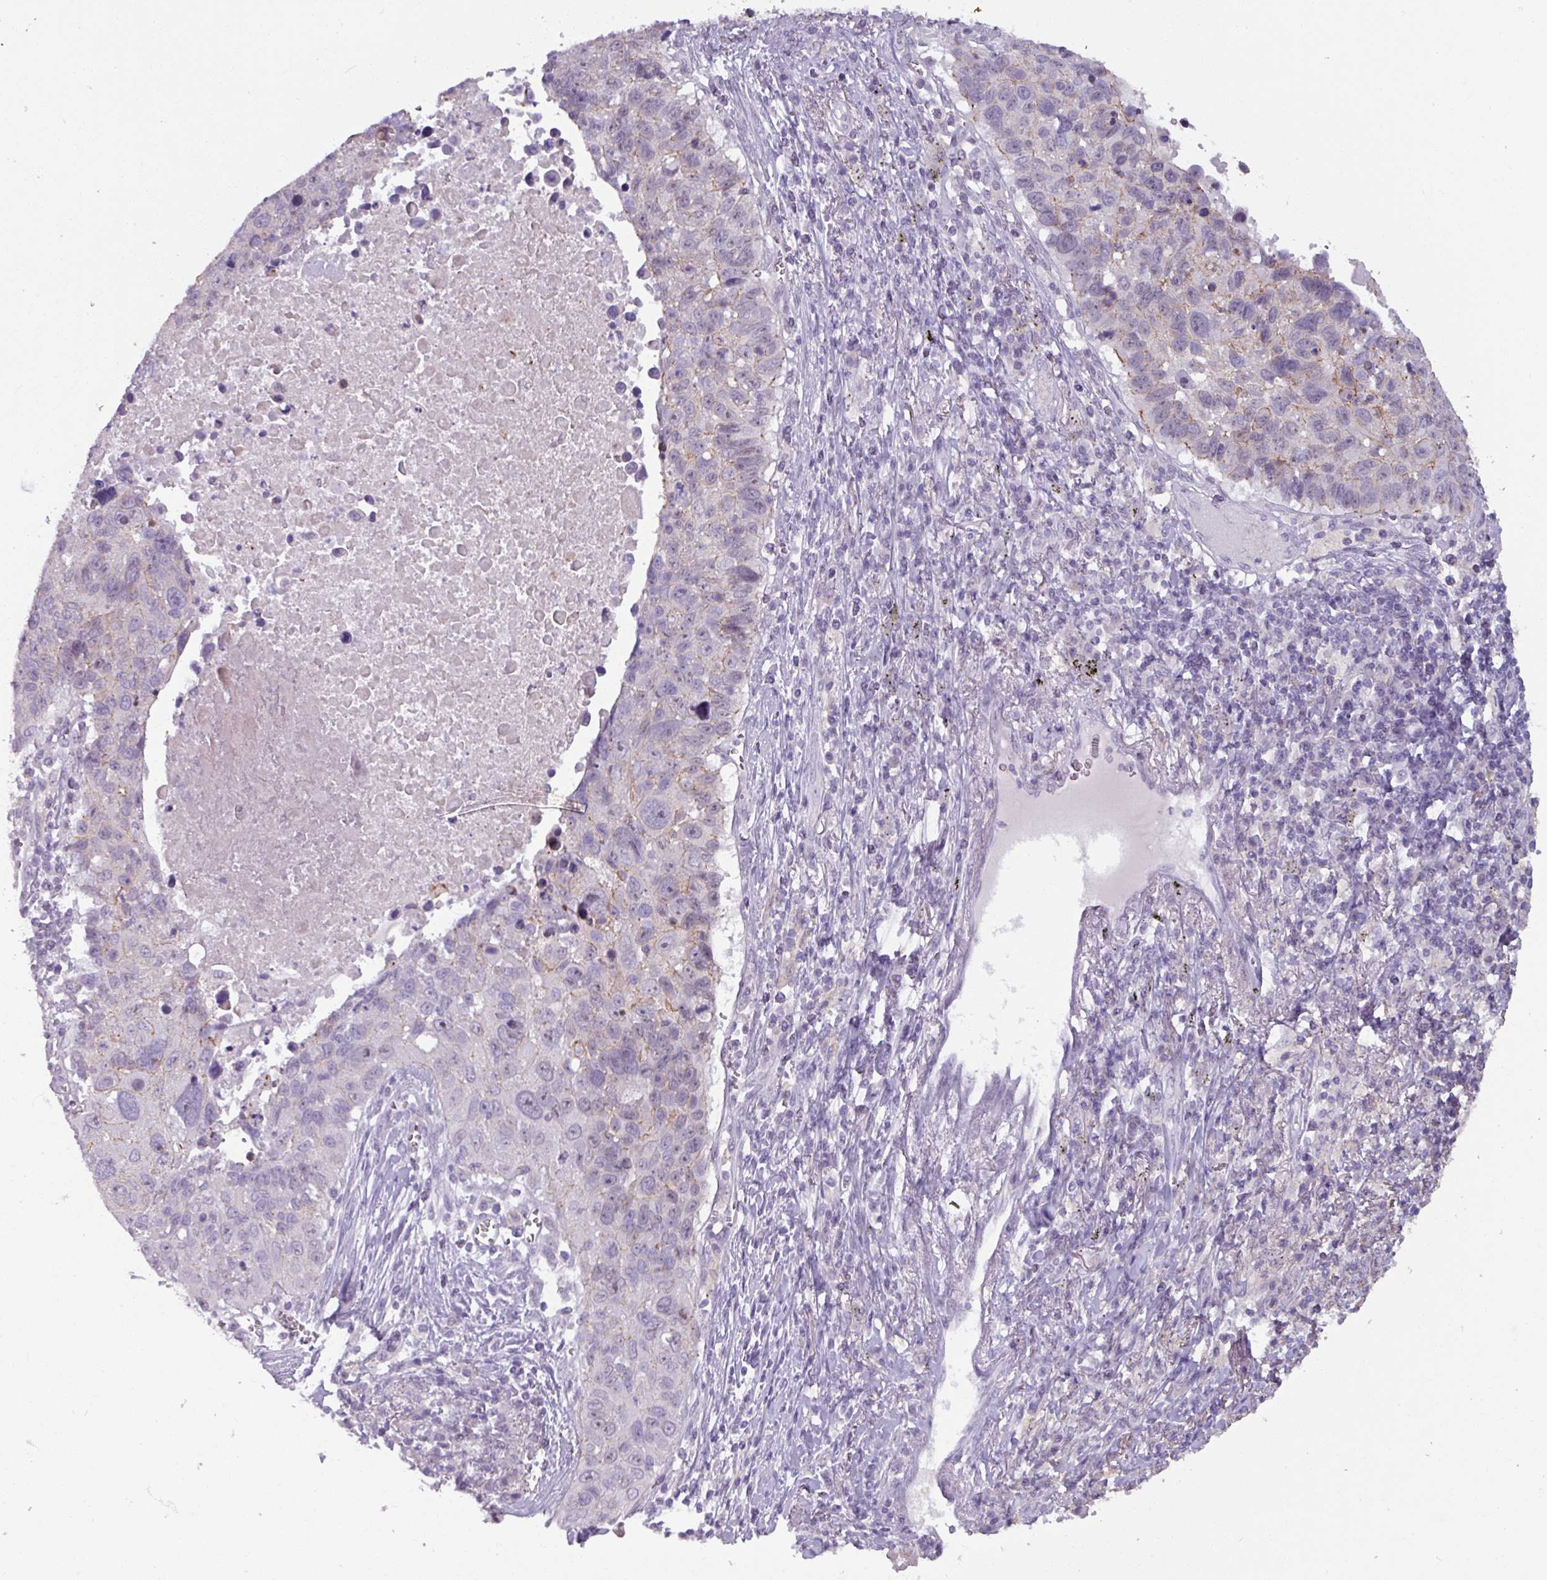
{"staining": {"intensity": "weak", "quantity": "25%-75%", "location": "cytoplasmic/membranous"}, "tissue": "lung cancer", "cell_type": "Tumor cells", "image_type": "cancer", "snomed": [{"axis": "morphology", "description": "Squamous cell carcinoma, NOS"}, {"axis": "topography", "description": "Lung"}], "caption": "Immunohistochemistry of human squamous cell carcinoma (lung) demonstrates low levels of weak cytoplasmic/membranous staining in approximately 25%-75% of tumor cells. (DAB (3,3'-diaminobenzidine) = brown stain, brightfield microscopy at high magnification).", "gene": "PNMA6A", "patient": {"sex": "male", "age": 66}}